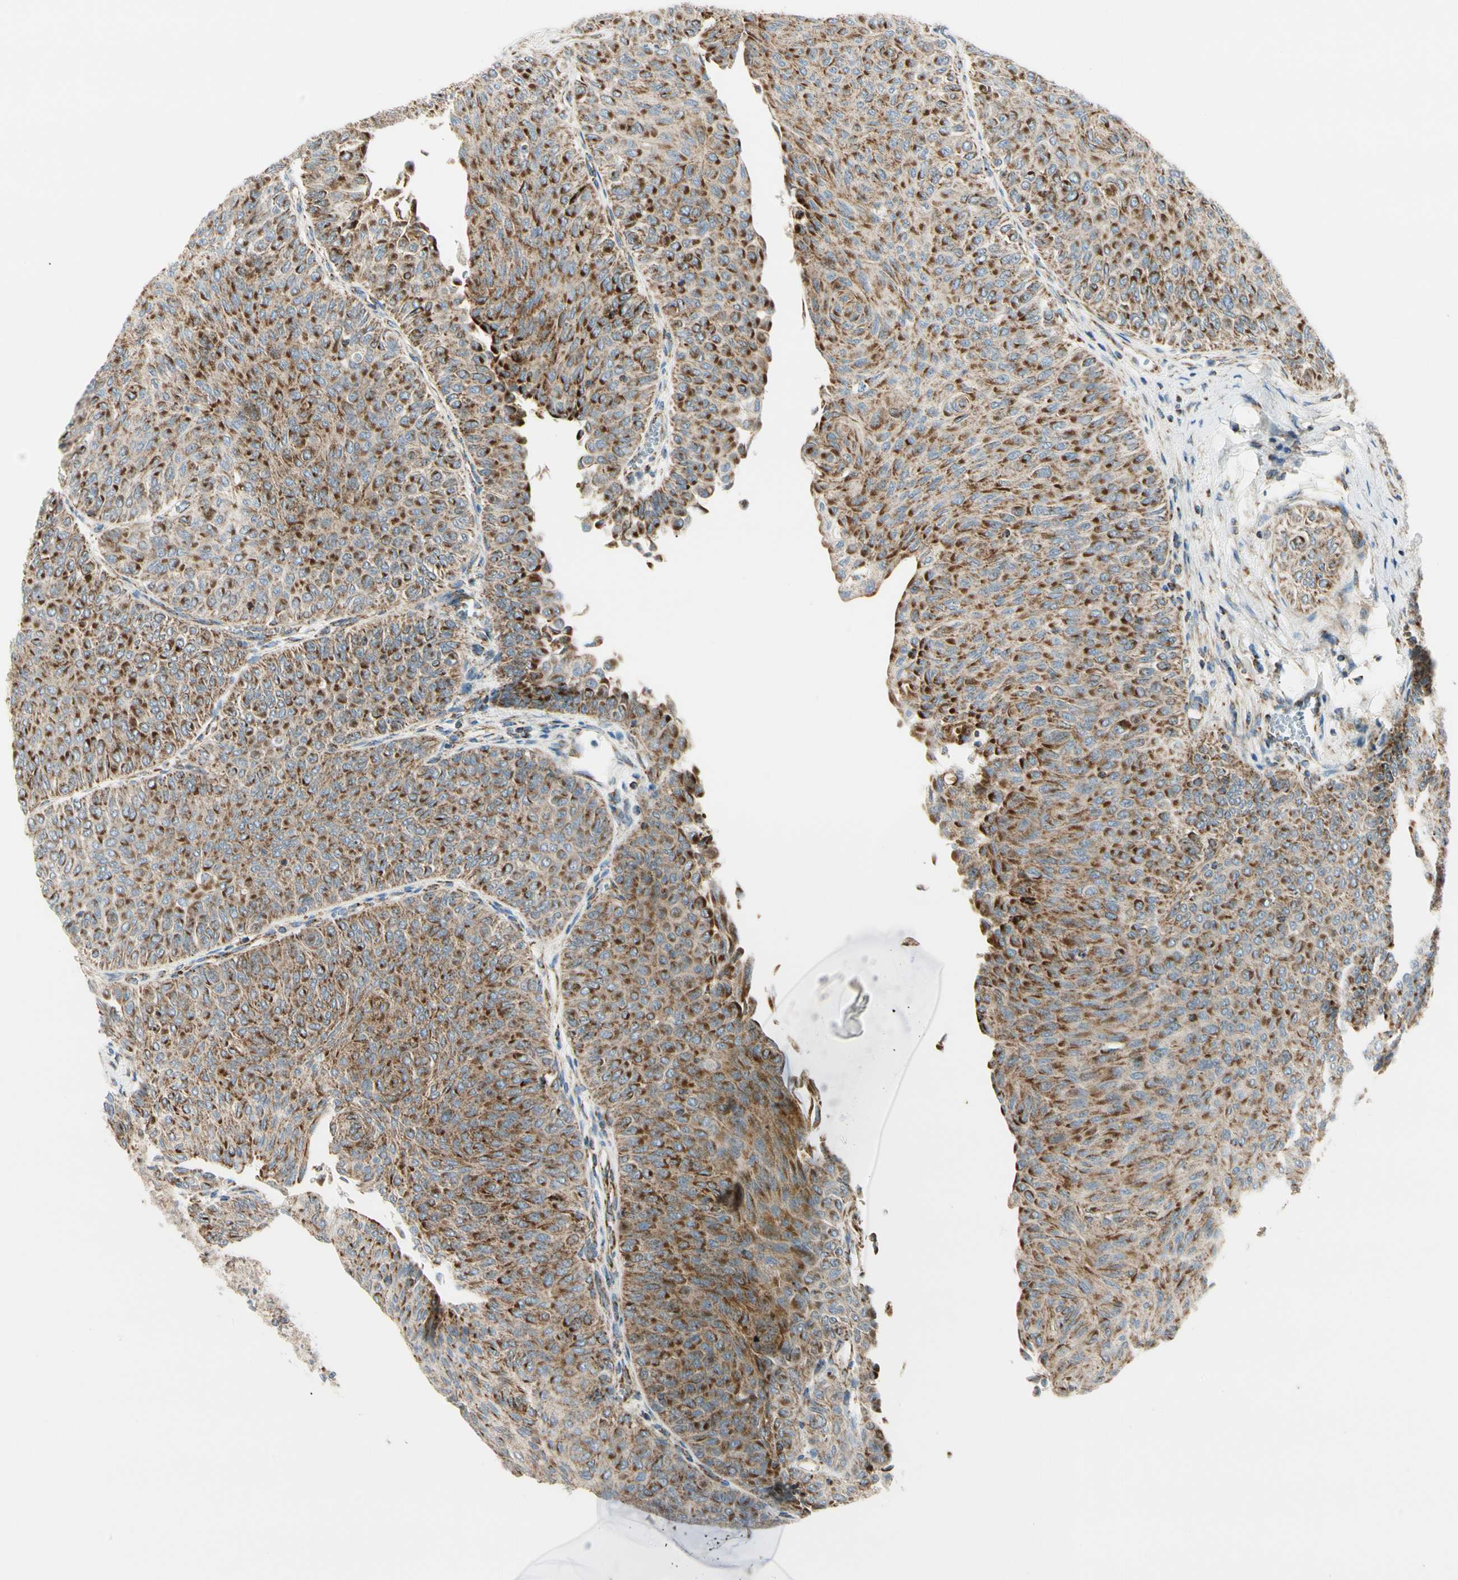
{"staining": {"intensity": "strong", "quantity": ">75%", "location": "cytoplasmic/membranous"}, "tissue": "urothelial cancer", "cell_type": "Tumor cells", "image_type": "cancer", "snomed": [{"axis": "morphology", "description": "Urothelial carcinoma, Low grade"}, {"axis": "topography", "description": "Urinary bladder"}], "caption": "Immunohistochemistry (IHC) of human urothelial cancer displays high levels of strong cytoplasmic/membranous expression in about >75% of tumor cells. (IHC, brightfield microscopy, high magnification).", "gene": "TBC1D10A", "patient": {"sex": "male", "age": 78}}